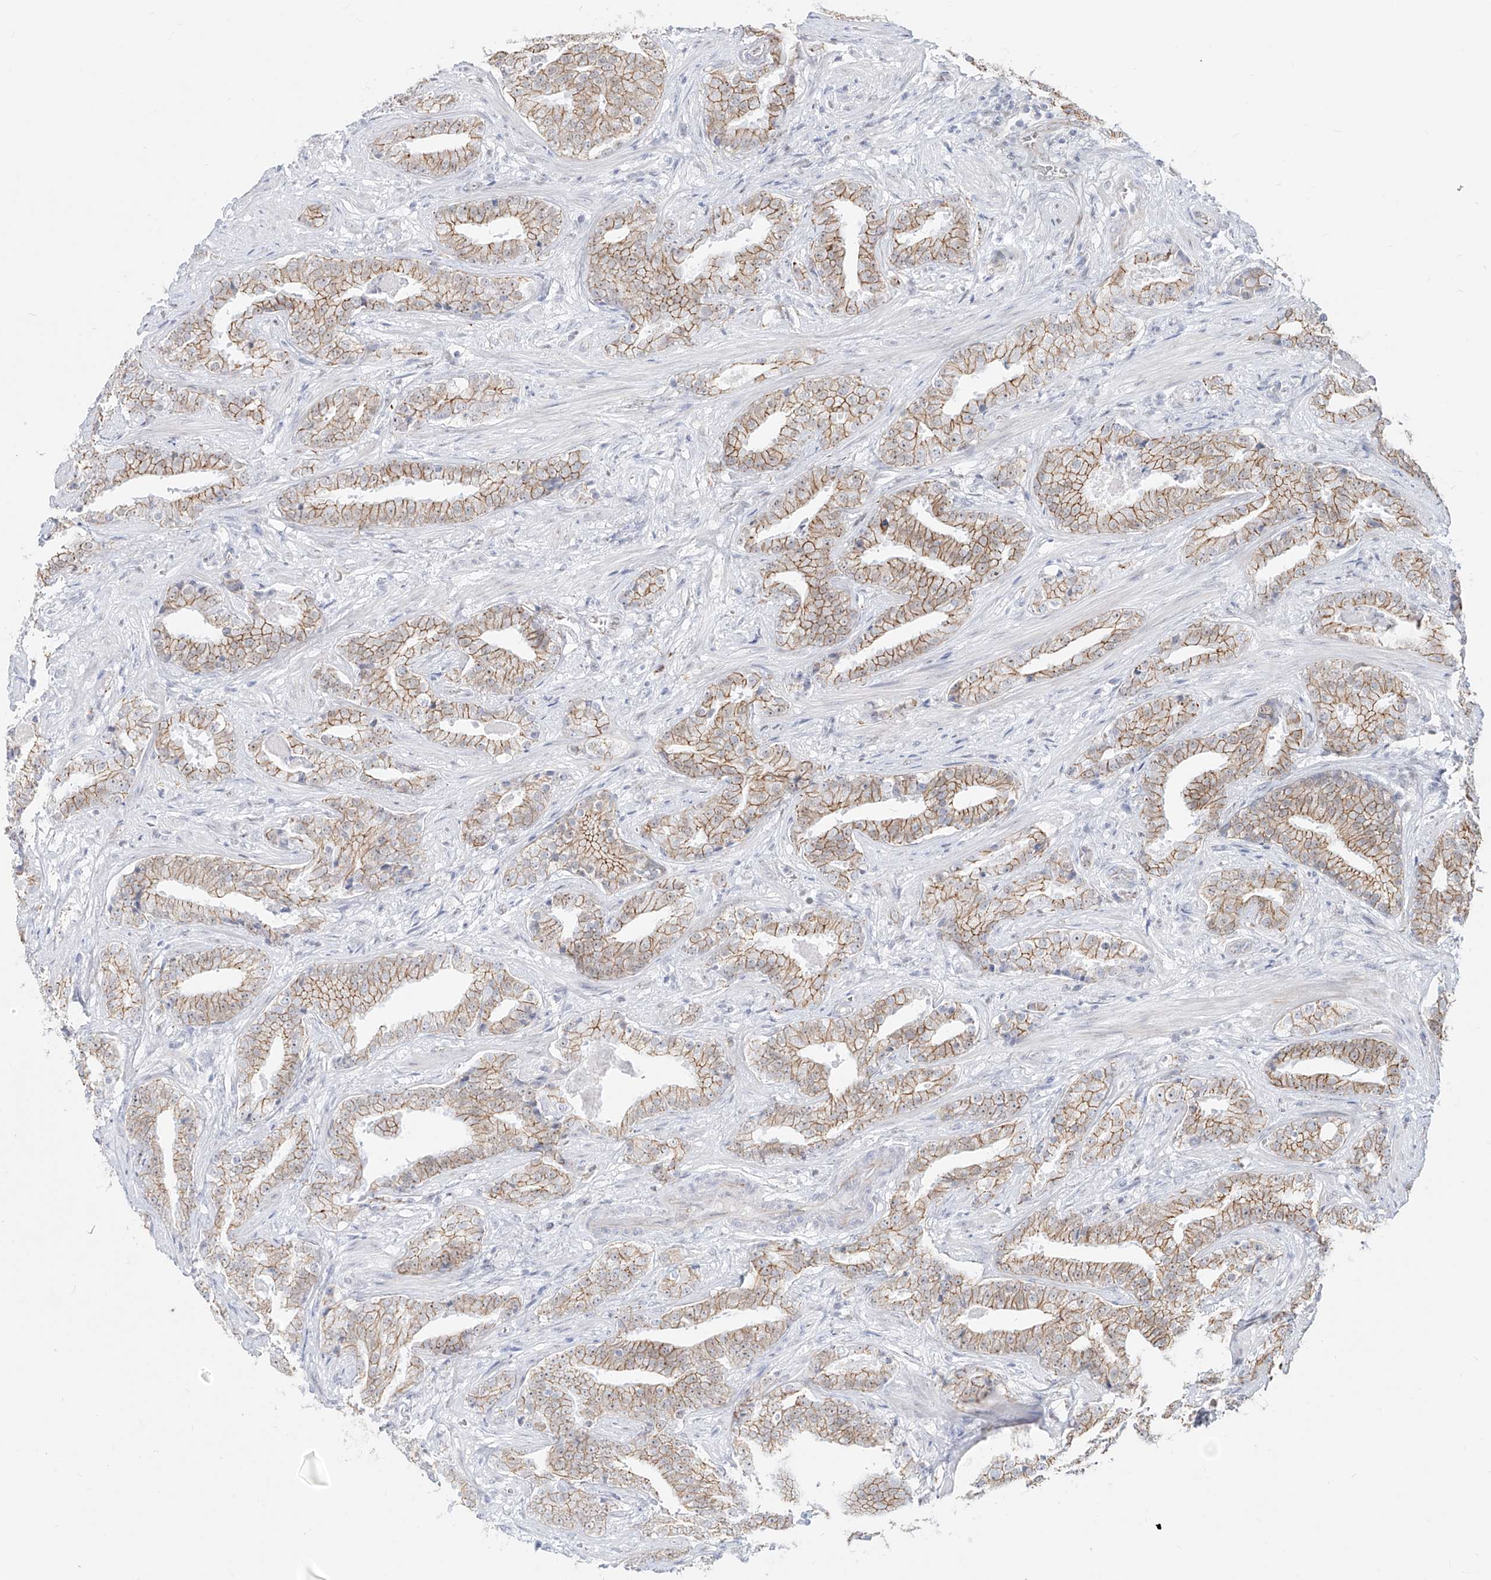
{"staining": {"intensity": "moderate", "quantity": ">75%", "location": "cytoplasmic/membranous,nuclear"}, "tissue": "prostate cancer", "cell_type": "Tumor cells", "image_type": "cancer", "snomed": [{"axis": "morphology", "description": "Adenocarcinoma, Low grade"}, {"axis": "topography", "description": "Prostate"}], "caption": "Protein expression analysis of prostate cancer demonstrates moderate cytoplasmic/membranous and nuclear expression in approximately >75% of tumor cells.", "gene": "ZNF710", "patient": {"sex": "male", "age": 67}}